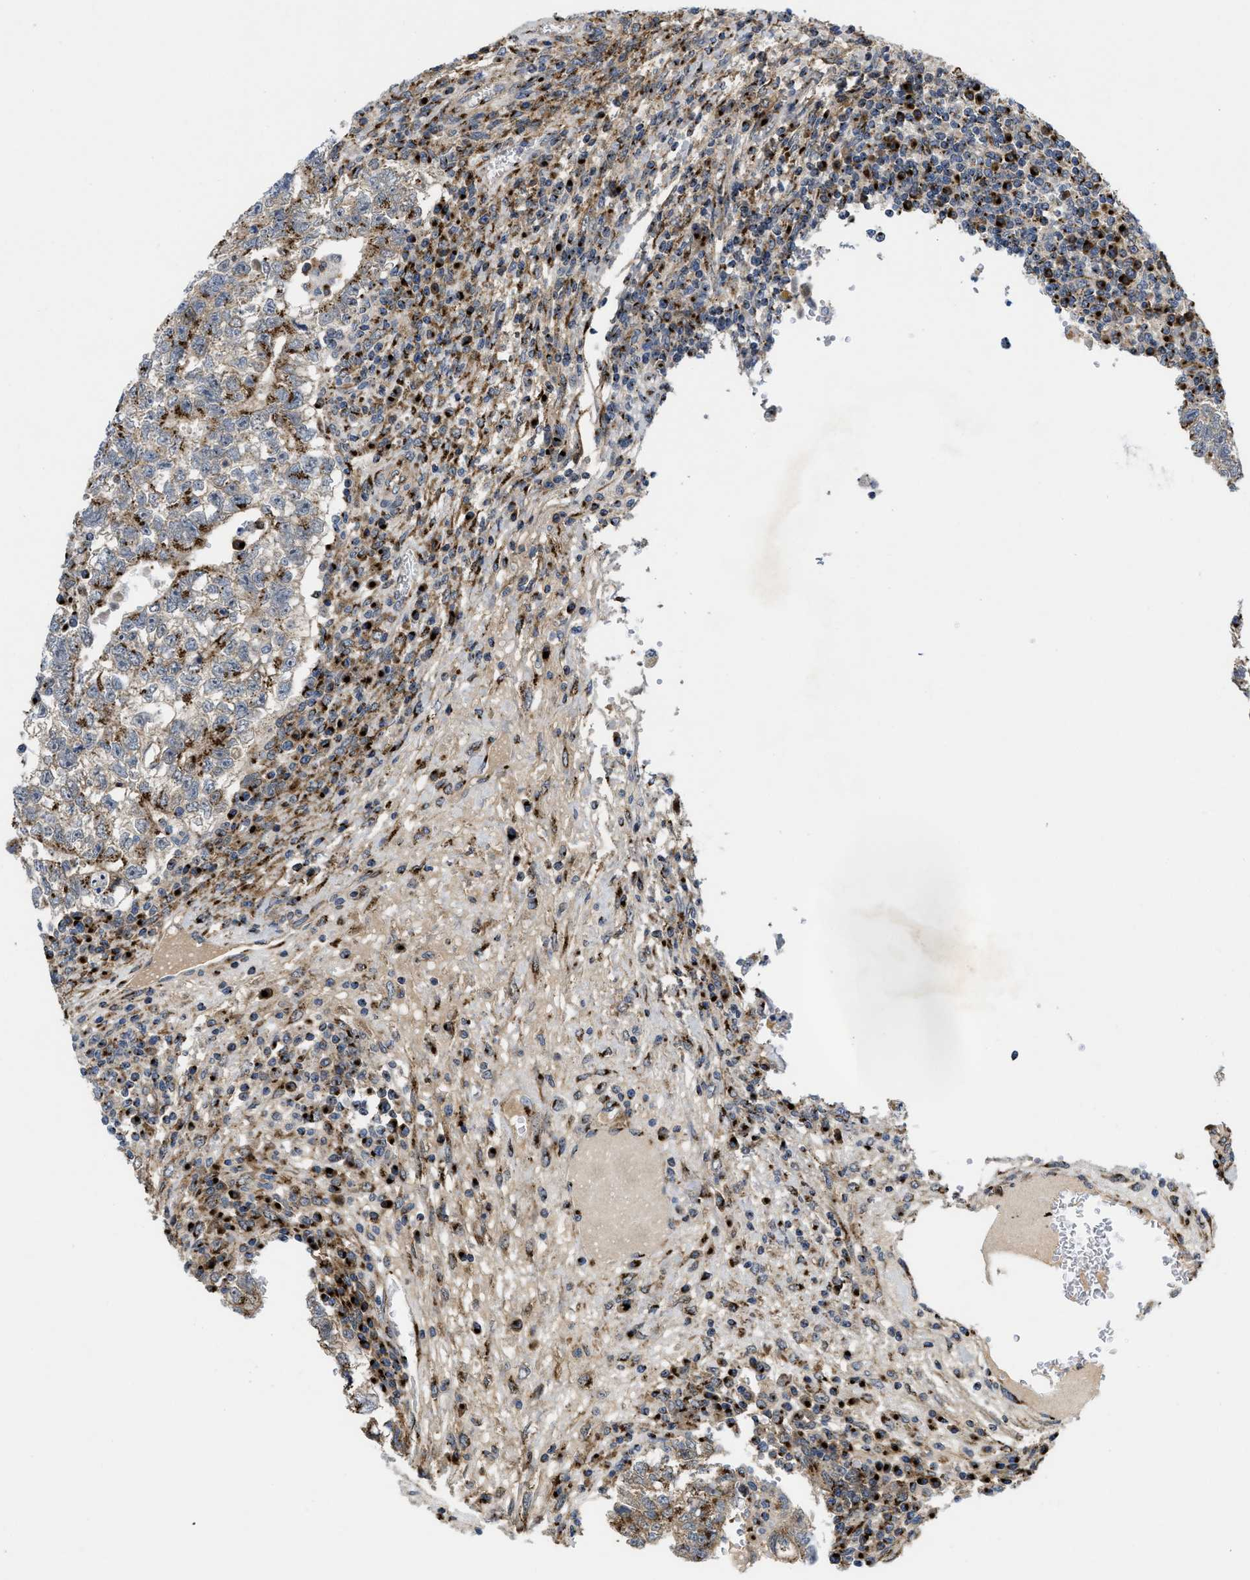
{"staining": {"intensity": "moderate", "quantity": "25%-75%", "location": "cytoplasmic/membranous"}, "tissue": "testis cancer", "cell_type": "Tumor cells", "image_type": "cancer", "snomed": [{"axis": "morphology", "description": "Seminoma, NOS"}, {"axis": "morphology", "description": "Carcinoma, Embryonal, NOS"}, {"axis": "topography", "description": "Testis"}], "caption": "A photomicrograph of testis cancer stained for a protein shows moderate cytoplasmic/membranous brown staining in tumor cells.", "gene": "ZNF70", "patient": {"sex": "male", "age": 38}}